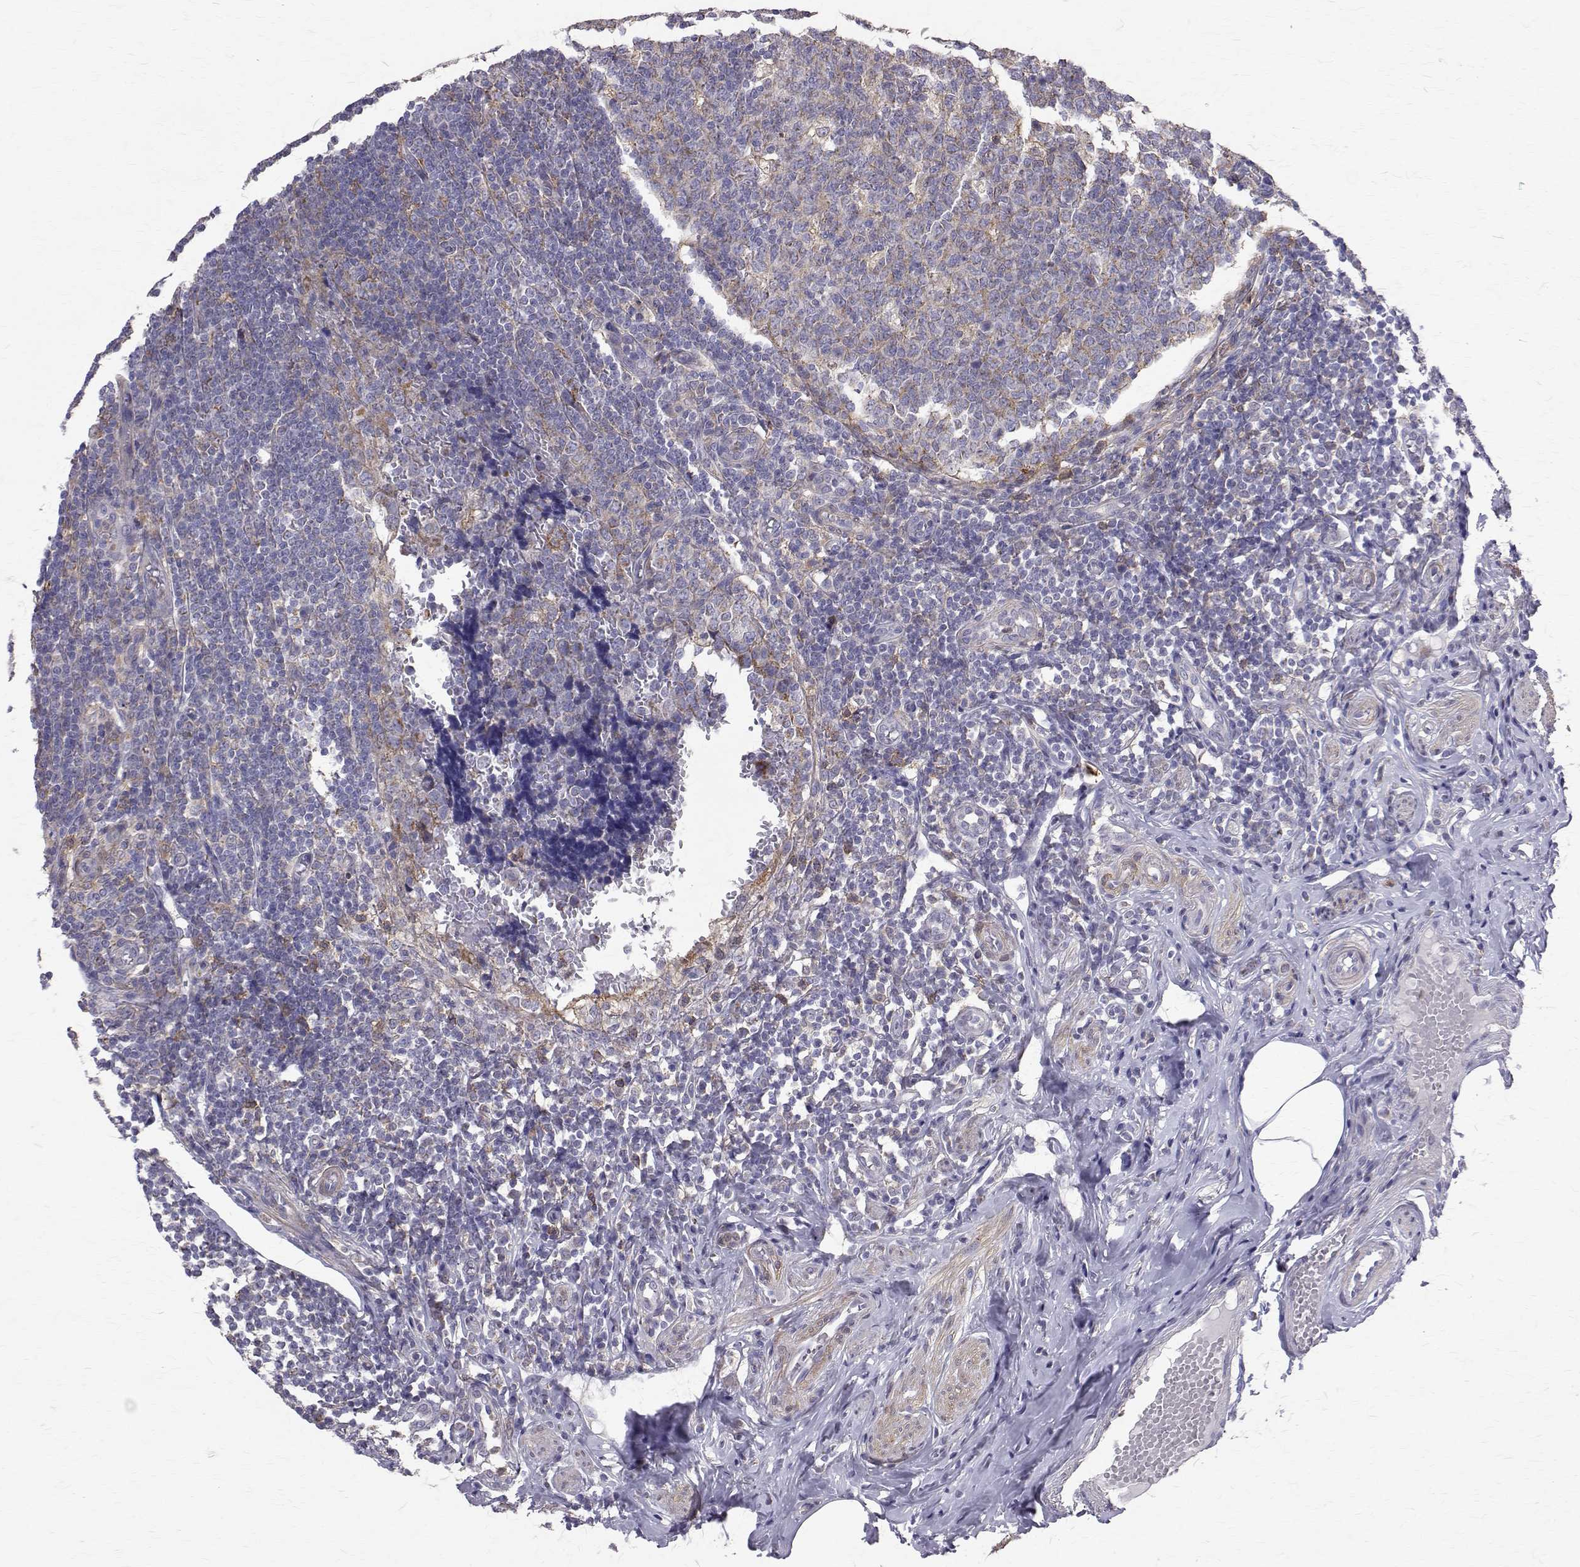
{"staining": {"intensity": "moderate", "quantity": "<25%", "location": "cytoplasmic/membranous"}, "tissue": "appendix", "cell_type": "Glandular cells", "image_type": "normal", "snomed": [{"axis": "morphology", "description": "Normal tissue, NOS"}, {"axis": "topography", "description": "Appendix"}], "caption": "Human appendix stained with a brown dye exhibits moderate cytoplasmic/membranous positive expression in approximately <25% of glandular cells.", "gene": "CCDC89", "patient": {"sex": "male", "age": 18}}